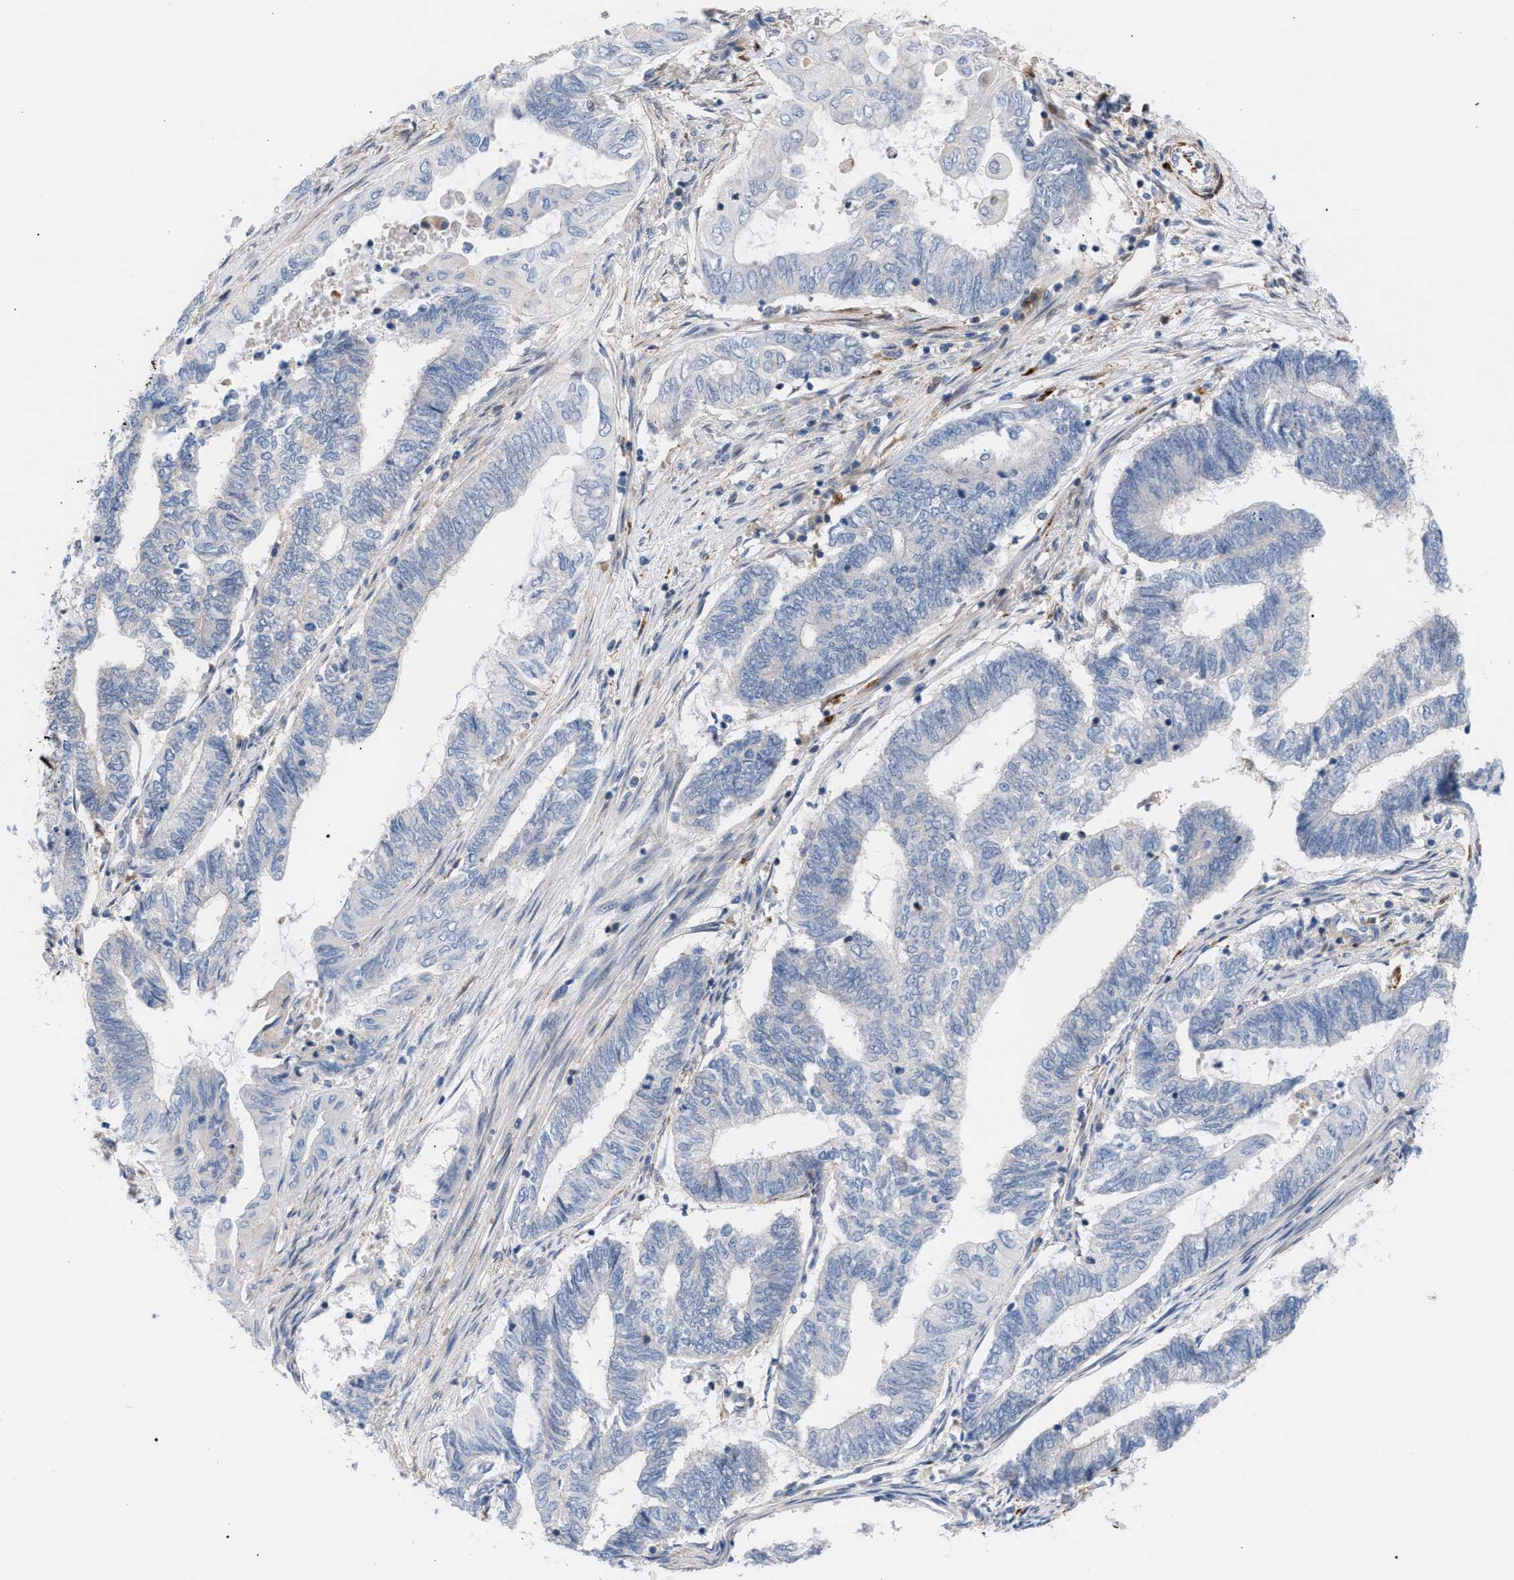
{"staining": {"intensity": "negative", "quantity": "none", "location": "none"}, "tissue": "endometrial cancer", "cell_type": "Tumor cells", "image_type": "cancer", "snomed": [{"axis": "morphology", "description": "Adenocarcinoma, NOS"}, {"axis": "topography", "description": "Uterus"}, {"axis": "topography", "description": "Endometrium"}], "caption": "DAB immunohistochemical staining of human endometrial cancer displays no significant expression in tumor cells.", "gene": "MBTD1", "patient": {"sex": "female", "age": 70}}